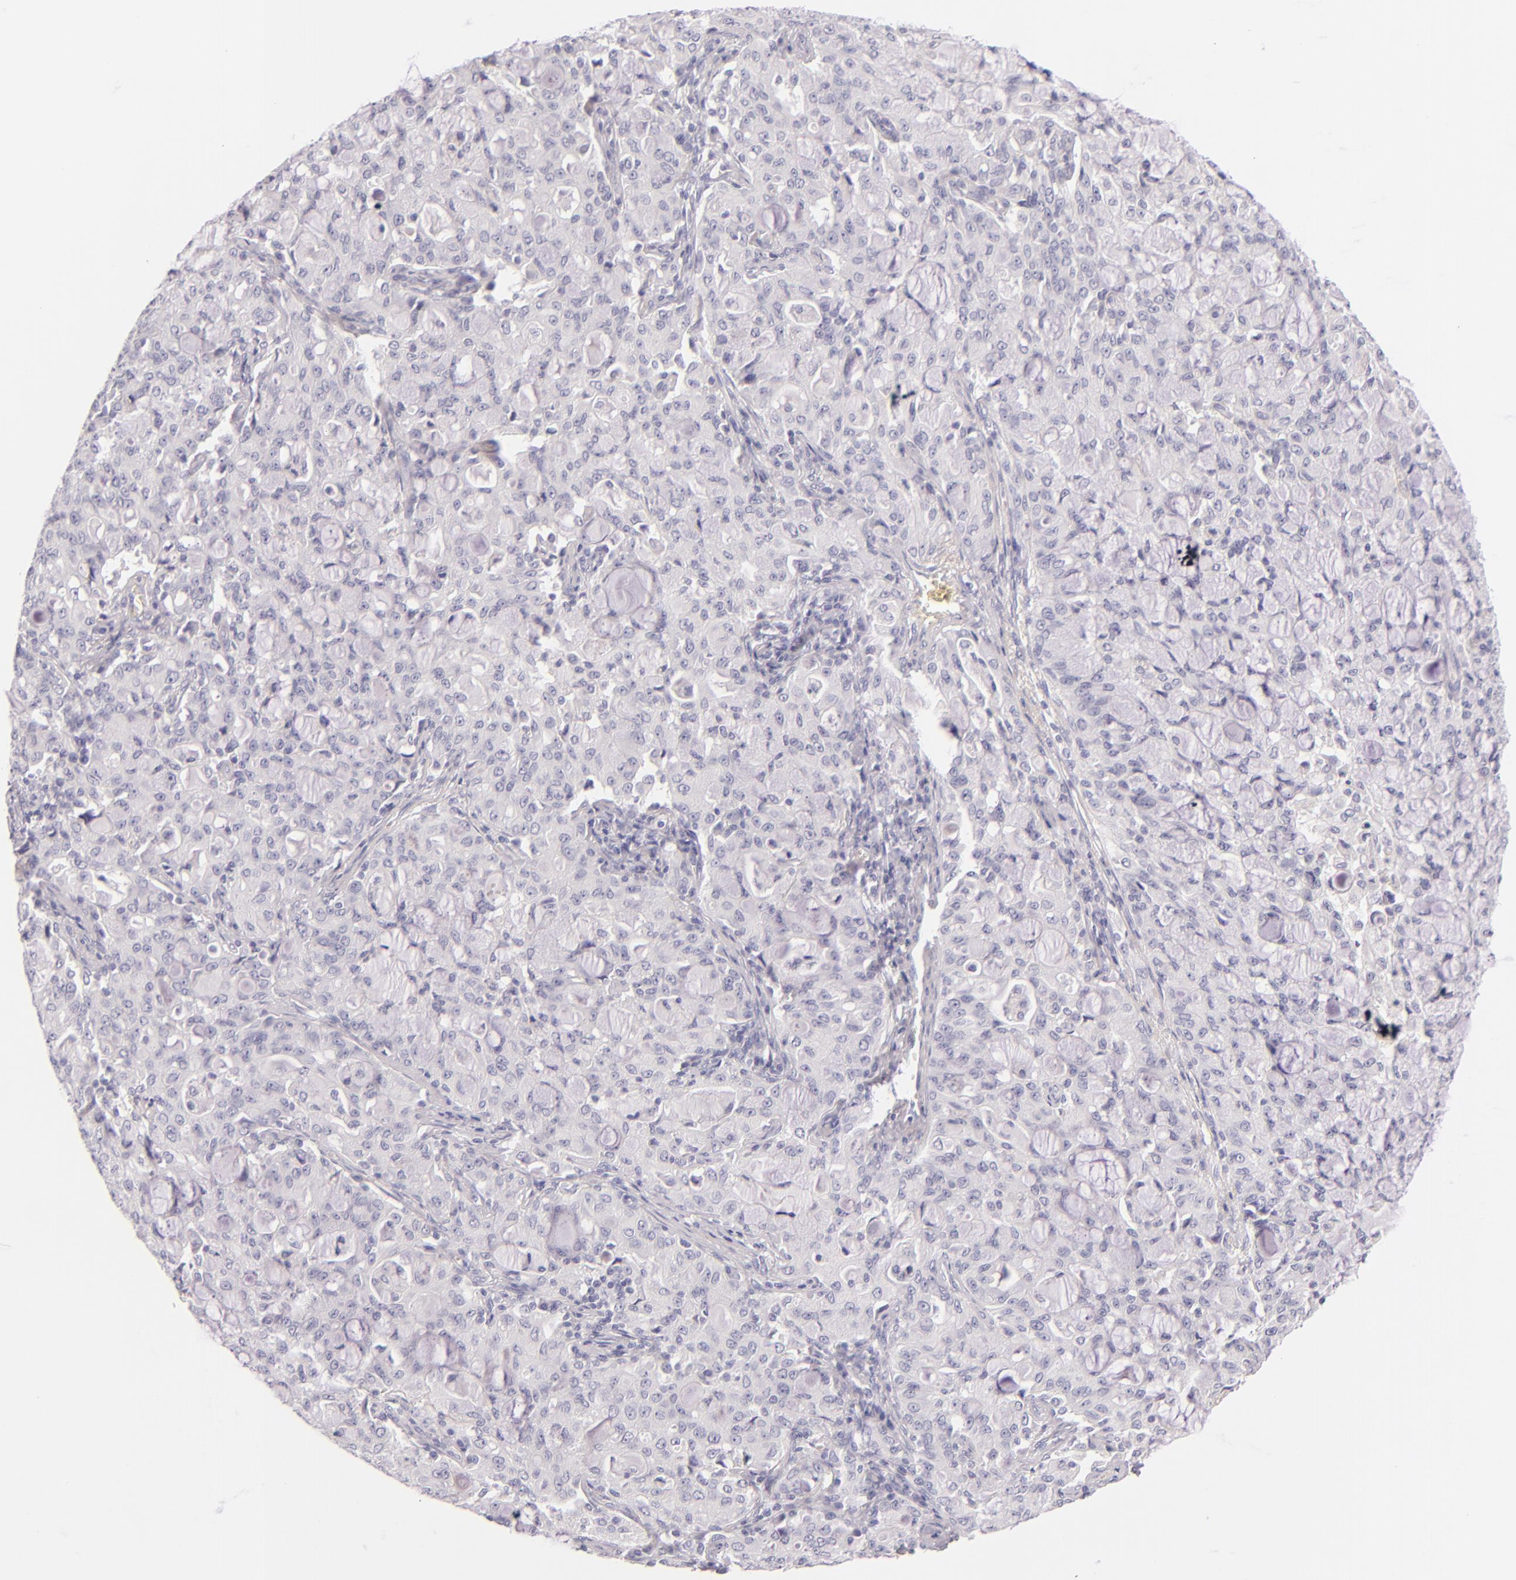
{"staining": {"intensity": "negative", "quantity": "none", "location": "none"}, "tissue": "lung cancer", "cell_type": "Tumor cells", "image_type": "cancer", "snomed": [{"axis": "morphology", "description": "Adenocarcinoma, NOS"}, {"axis": "topography", "description": "Lung"}], "caption": "Tumor cells show no significant staining in lung cancer (adenocarcinoma).", "gene": "INA", "patient": {"sex": "female", "age": 44}}